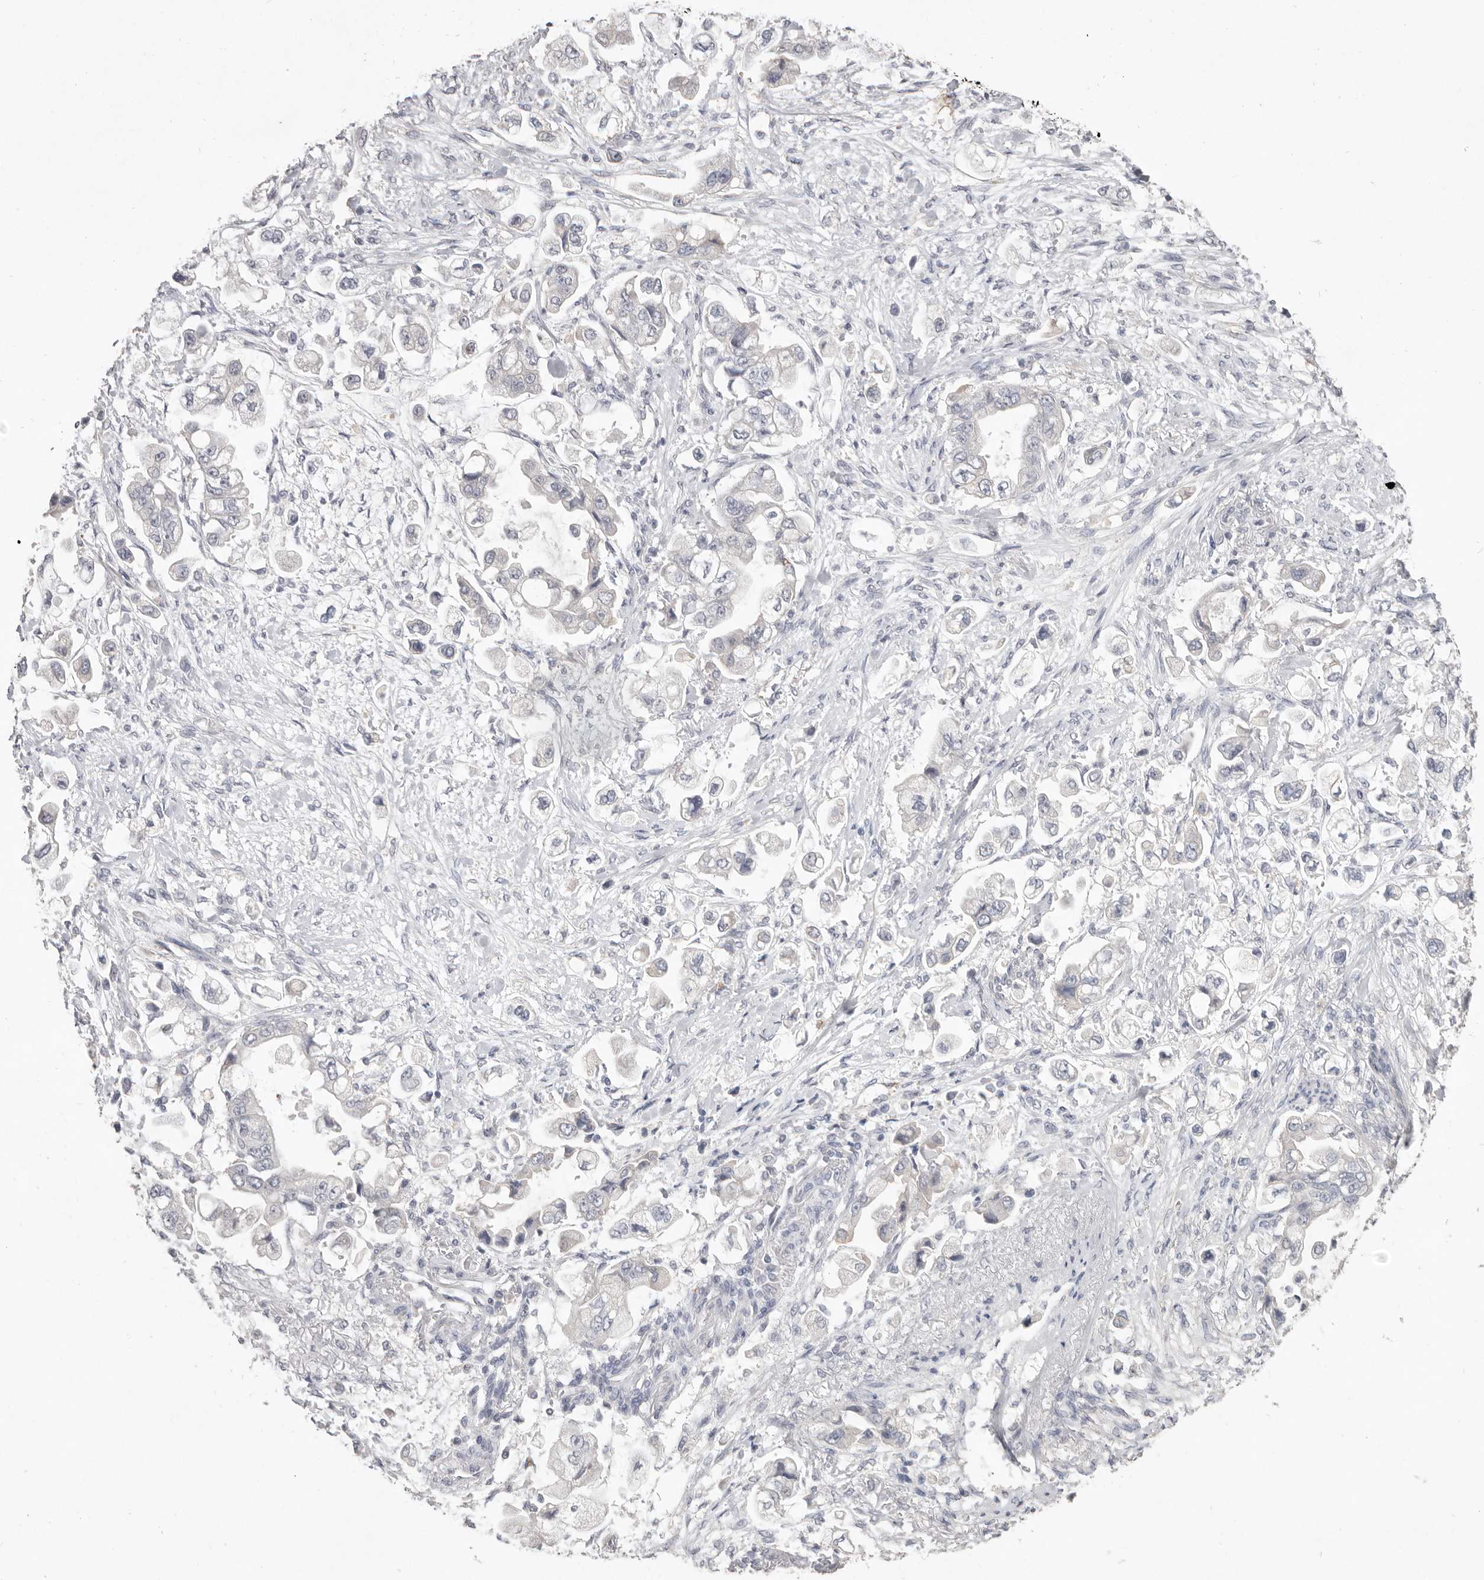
{"staining": {"intensity": "negative", "quantity": "none", "location": "none"}, "tissue": "stomach cancer", "cell_type": "Tumor cells", "image_type": "cancer", "snomed": [{"axis": "morphology", "description": "Adenocarcinoma, NOS"}, {"axis": "topography", "description": "Stomach"}], "caption": "Immunohistochemical staining of adenocarcinoma (stomach) reveals no significant staining in tumor cells.", "gene": "ZYG11B", "patient": {"sex": "male", "age": 62}}